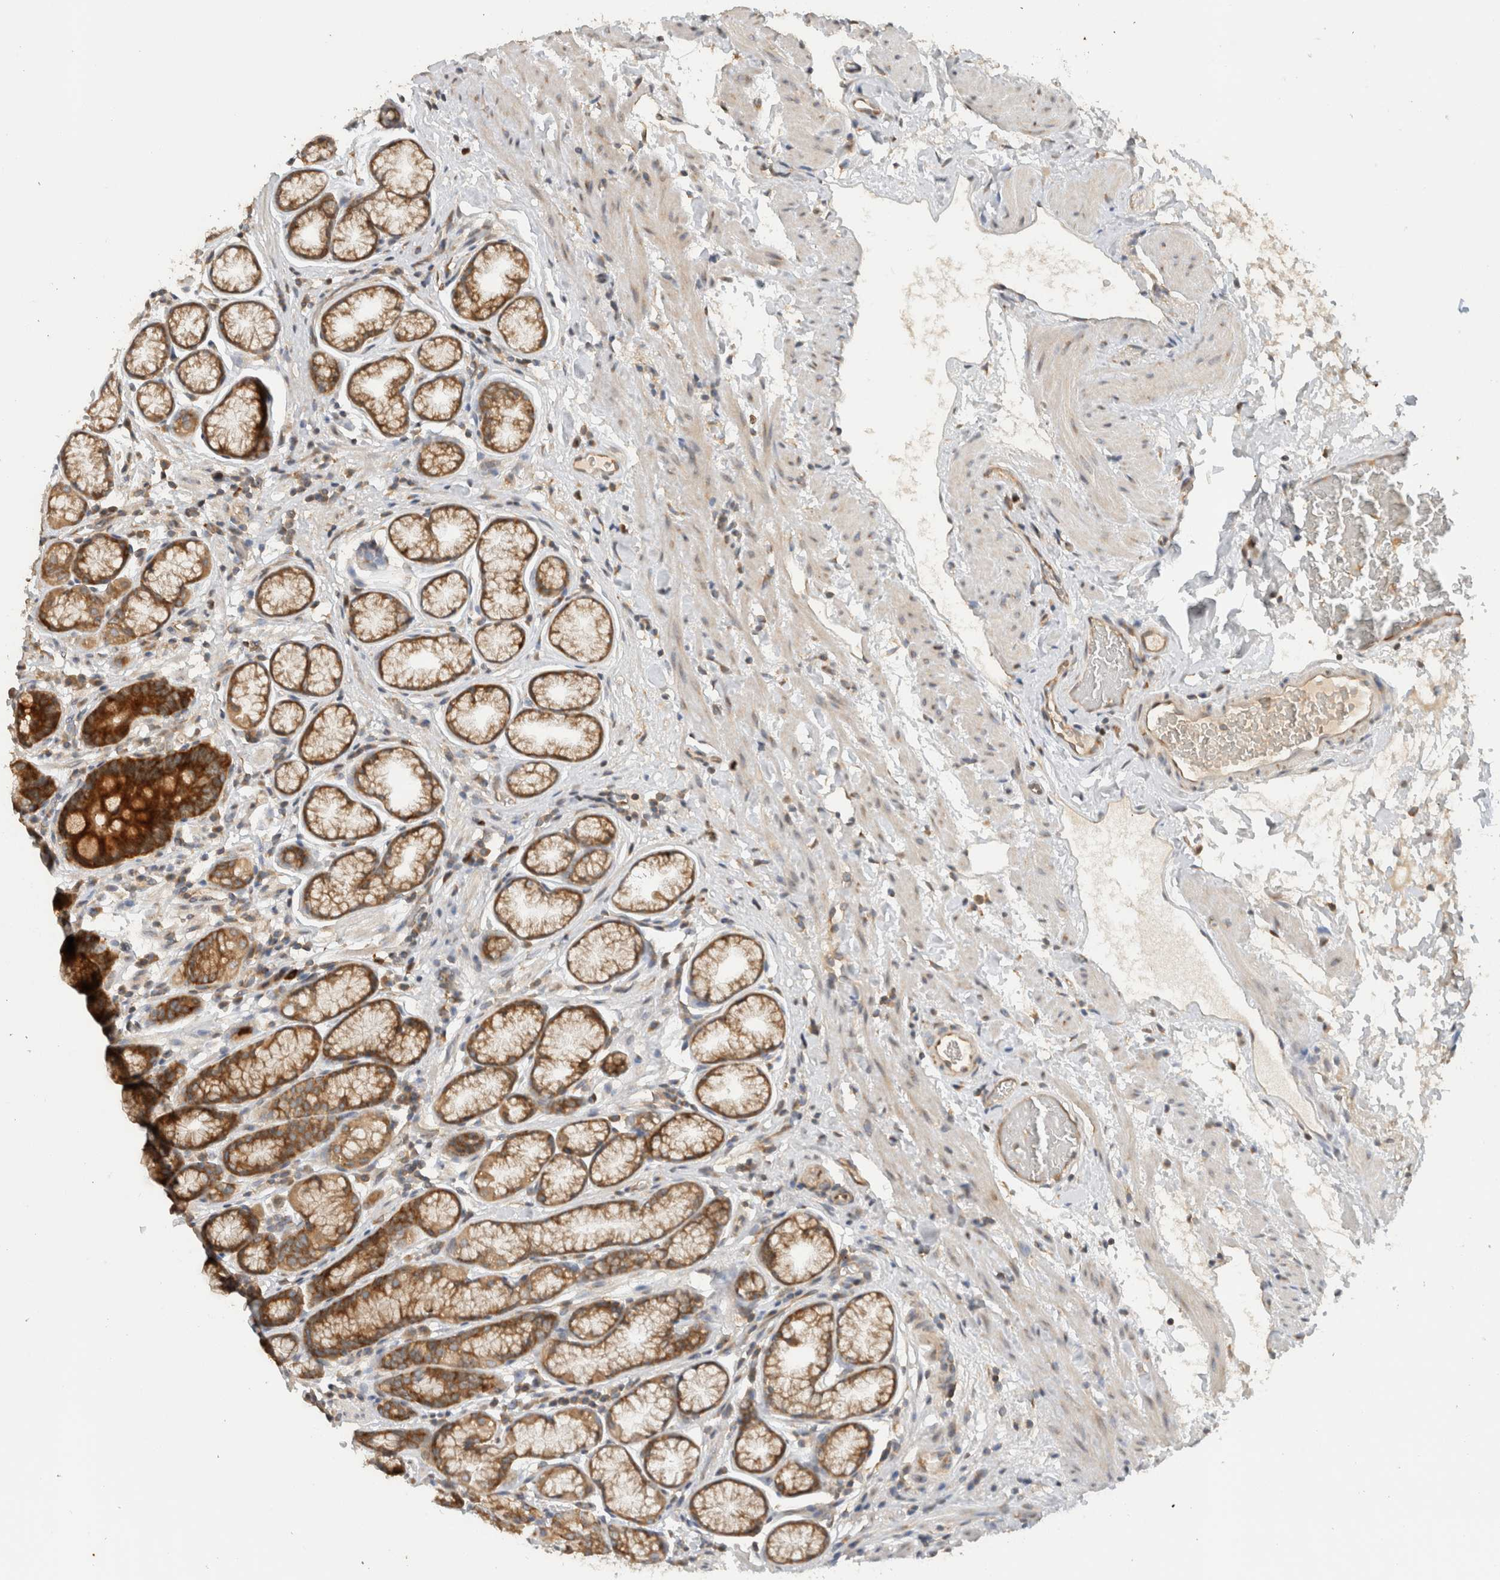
{"staining": {"intensity": "moderate", "quantity": ">75%", "location": "cytoplasmic/membranous"}, "tissue": "stomach", "cell_type": "Glandular cells", "image_type": "normal", "snomed": [{"axis": "morphology", "description": "Normal tissue, NOS"}, {"axis": "topography", "description": "Stomach"}], "caption": "The image demonstrates immunohistochemical staining of normal stomach. There is moderate cytoplasmic/membranous positivity is seen in approximately >75% of glandular cells.", "gene": "PUM1", "patient": {"sex": "male", "age": 42}}